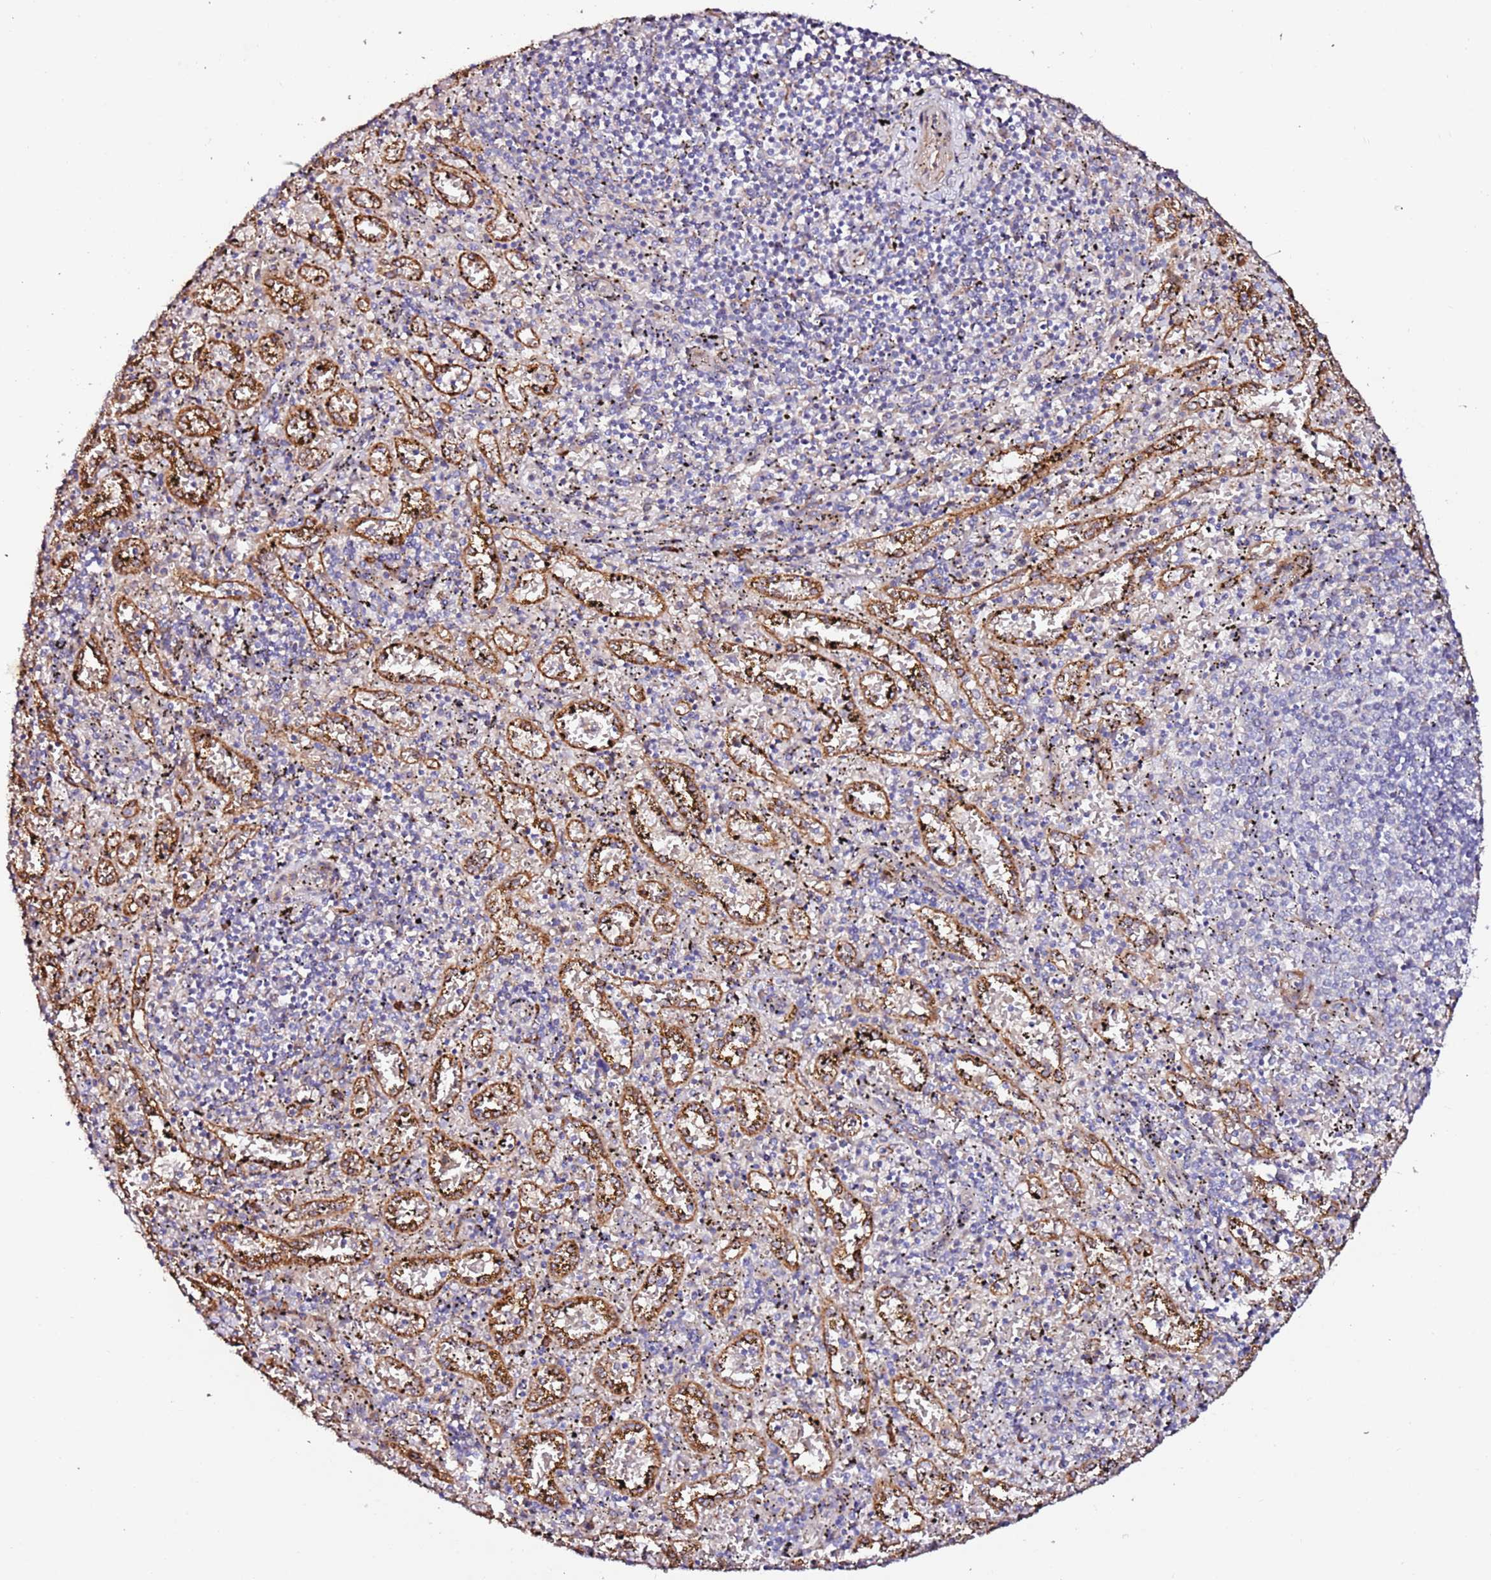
{"staining": {"intensity": "negative", "quantity": "none", "location": "none"}, "tissue": "spleen", "cell_type": "Cells in red pulp", "image_type": "normal", "snomed": [{"axis": "morphology", "description": "Normal tissue, NOS"}, {"axis": "topography", "description": "Spleen"}], "caption": "Immunohistochemical staining of normal human spleen exhibits no significant positivity in cells in red pulp.", "gene": "HSD17B7", "patient": {"sex": "male", "age": 11}}